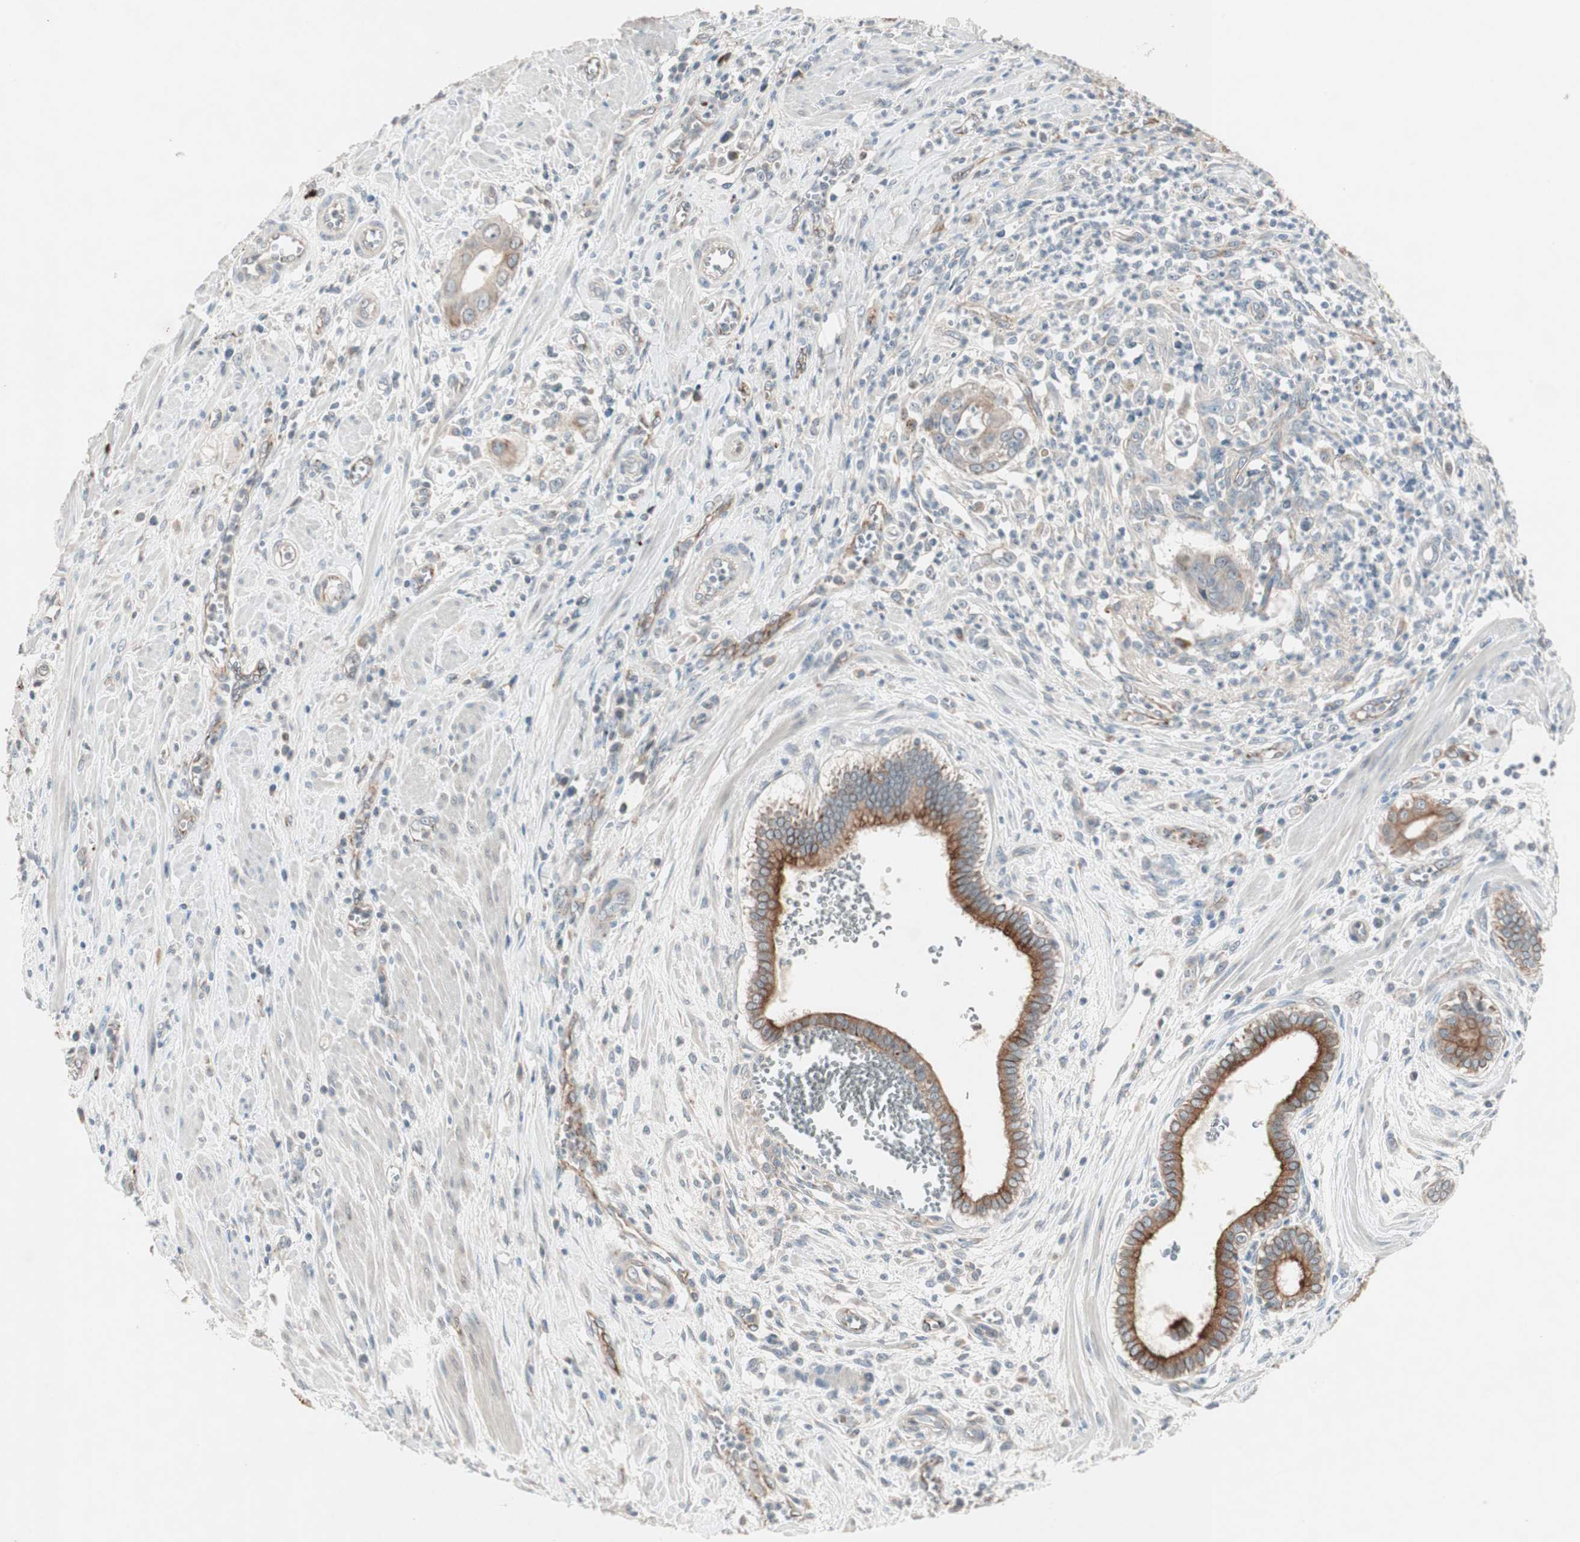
{"staining": {"intensity": "moderate", "quantity": "25%-75%", "location": "cytoplasmic/membranous"}, "tissue": "pancreatic cancer", "cell_type": "Tumor cells", "image_type": "cancer", "snomed": [{"axis": "morphology", "description": "Normal tissue, NOS"}, {"axis": "topography", "description": "Lymph node"}], "caption": "Protein positivity by IHC displays moderate cytoplasmic/membranous staining in about 25%-75% of tumor cells in pancreatic cancer. (DAB = brown stain, brightfield microscopy at high magnification).", "gene": "FGFR4", "patient": {"sex": "male", "age": 50}}